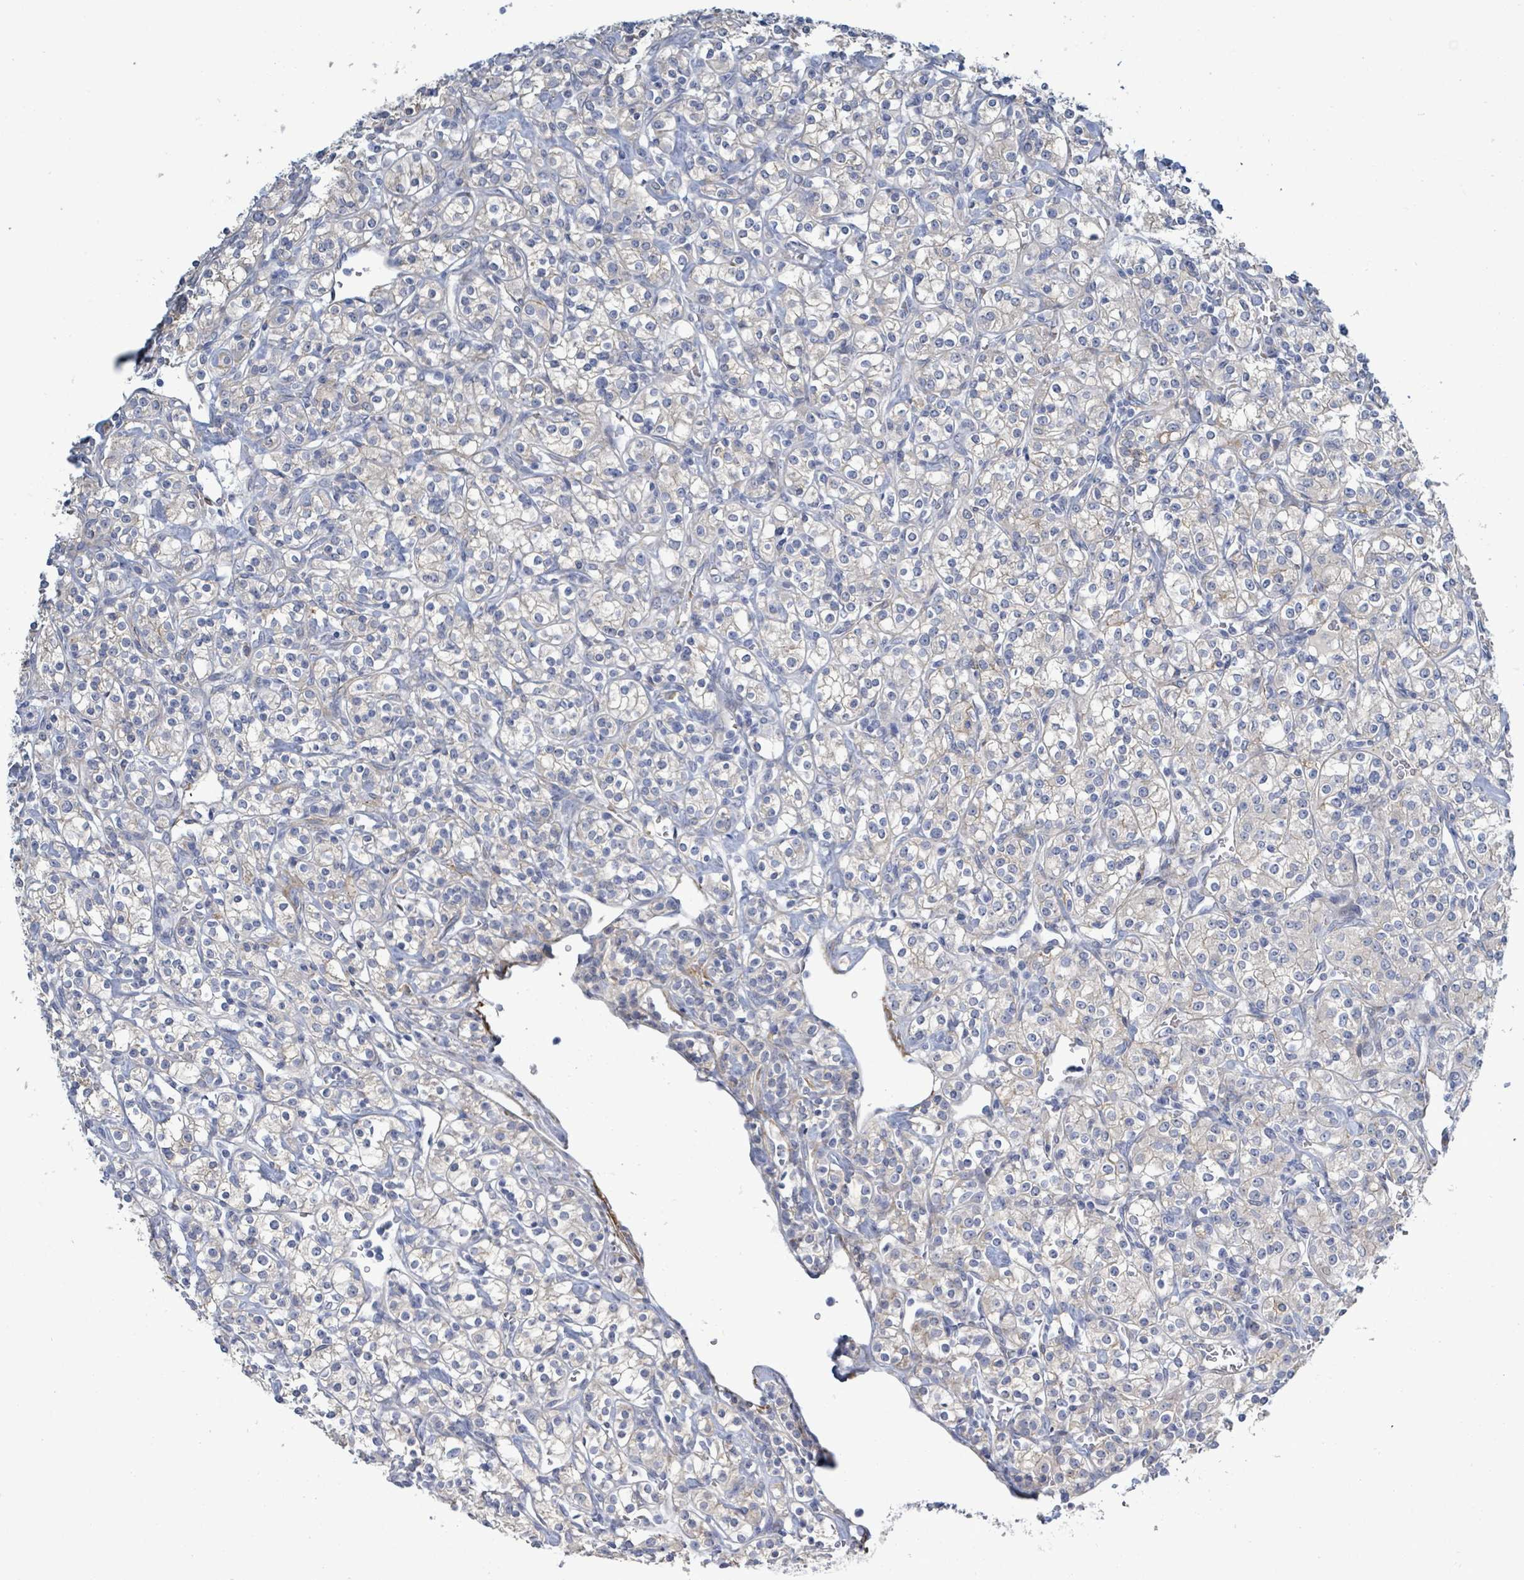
{"staining": {"intensity": "negative", "quantity": "none", "location": "none"}, "tissue": "renal cancer", "cell_type": "Tumor cells", "image_type": "cancer", "snomed": [{"axis": "morphology", "description": "Adenocarcinoma, NOS"}, {"axis": "topography", "description": "Kidney"}], "caption": "Immunohistochemistry photomicrograph of human renal adenocarcinoma stained for a protein (brown), which demonstrates no expression in tumor cells.", "gene": "DMRTC1B", "patient": {"sex": "male", "age": 77}}